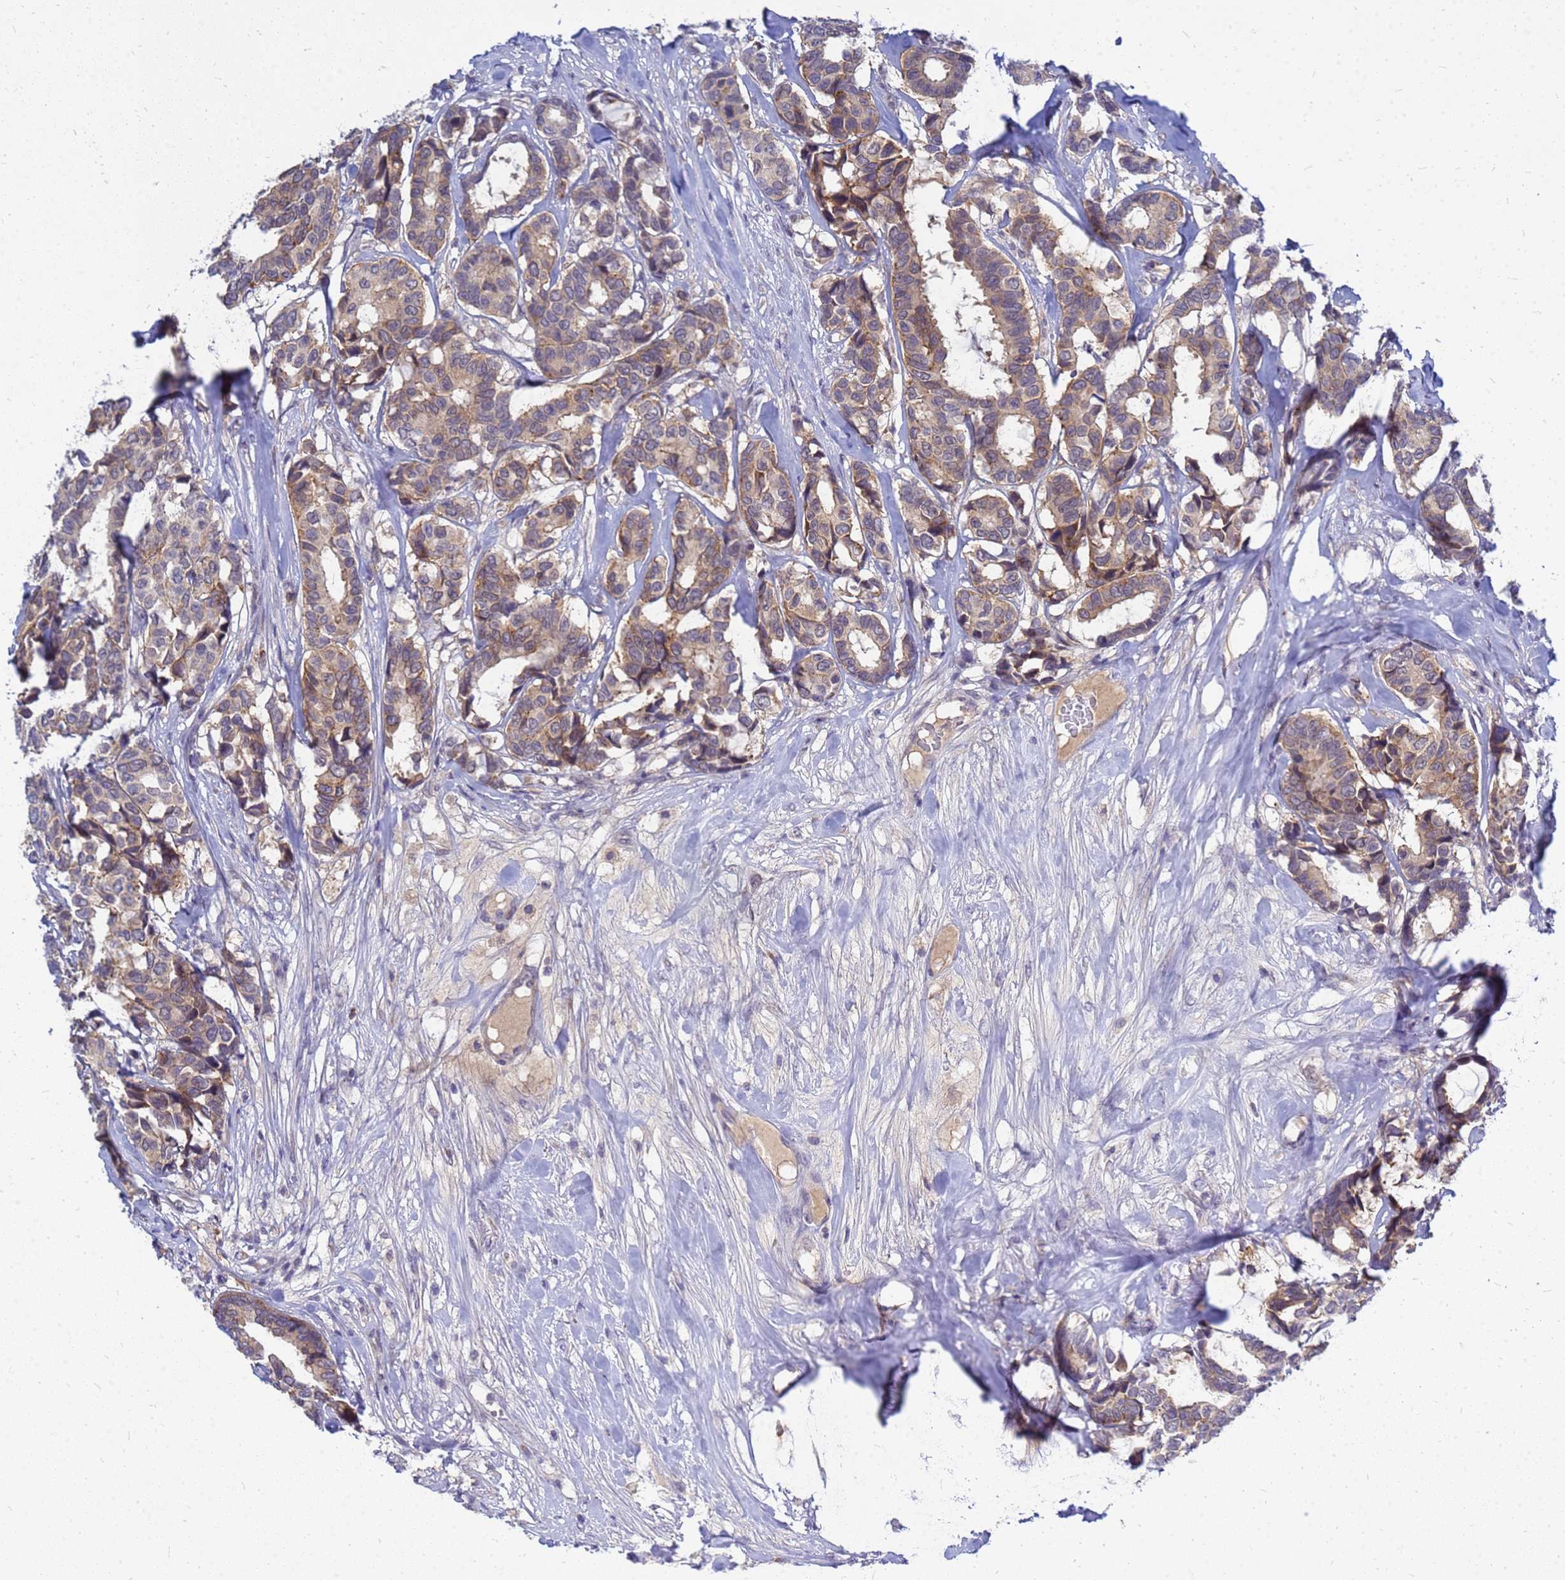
{"staining": {"intensity": "weak", "quantity": ">75%", "location": "cytoplasmic/membranous"}, "tissue": "breast cancer", "cell_type": "Tumor cells", "image_type": "cancer", "snomed": [{"axis": "morphology", "description": "Duct carcinoma"}, {"axis": "topography", "description": "Breast"}], "caption": "Protein expression analysis of breast intraductal carcinoma displays weak cytoplasmic/membranous expression in approximately >75% of tumor cells.", "gene": "SRGAP3", "patient": {"sex": "female", "age": 87}}